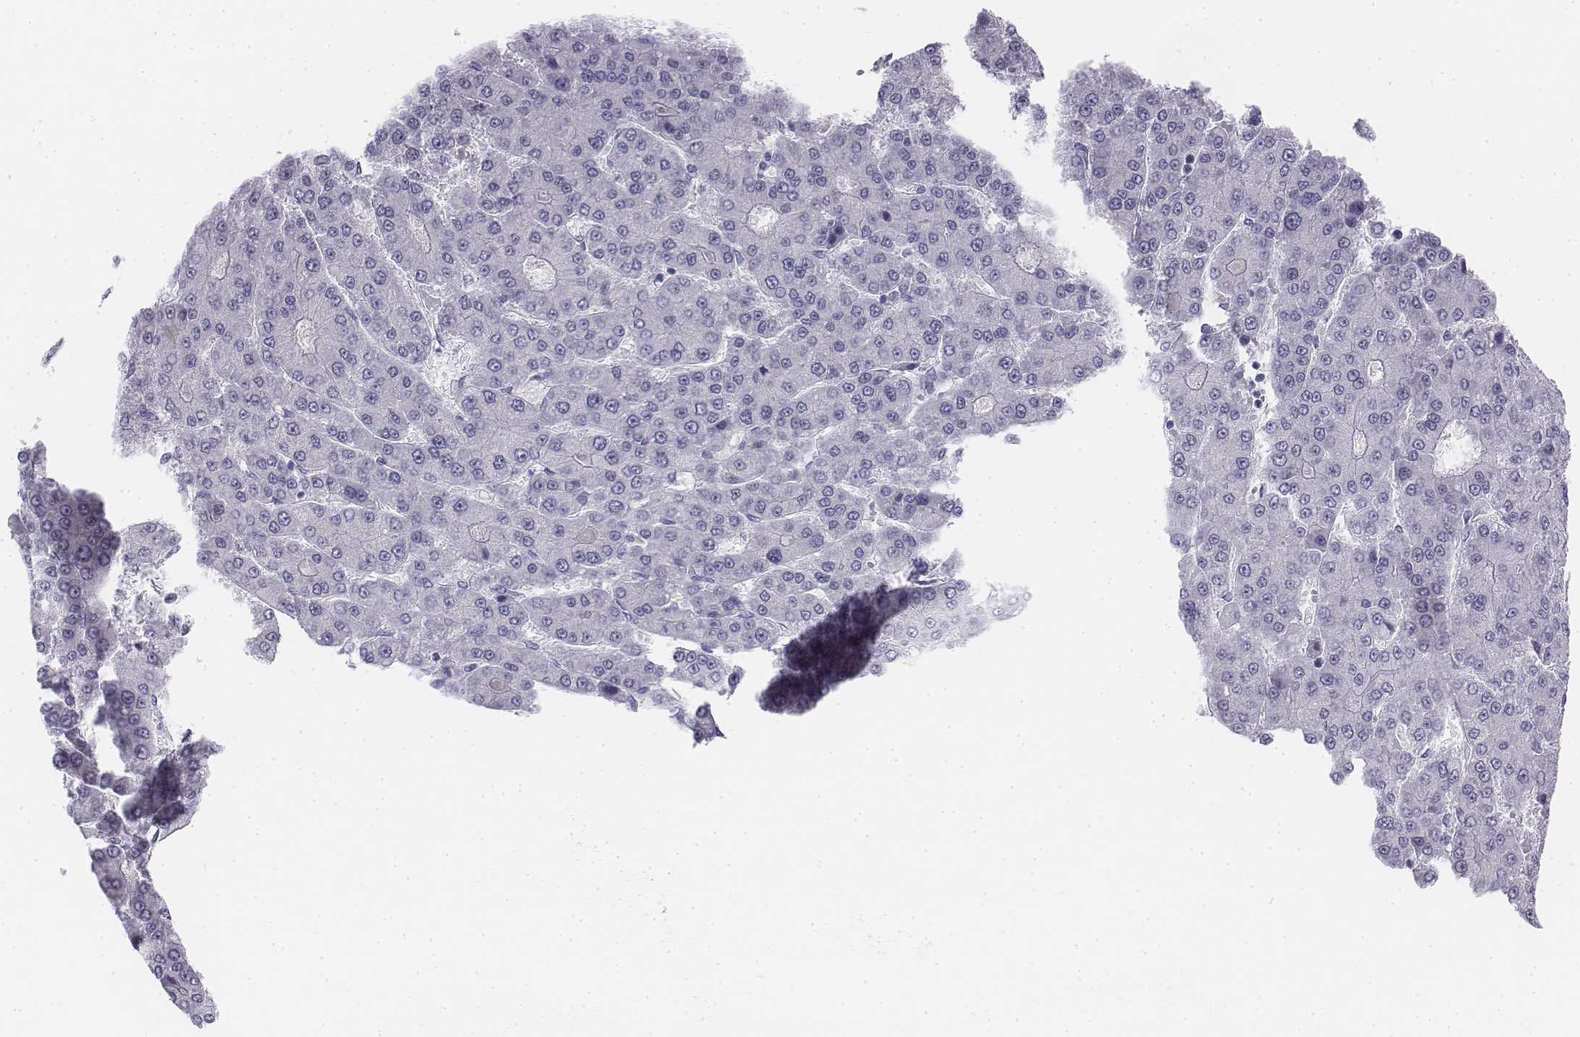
{"staining": {"intensity": "negative", "quantity": "none", "location": "none"}, "tissue": "liver cancer", "cell_type": "Tumor cells", "image_type": "cancer", "snomed": [{"axis": "morphology", "description": "Carcinoma, Hepatocellular, NOS"}, {"axis": "topography", "description": "Liver"}], "caption": "Immunohistochemistry of human liver hepatocellular carcinoma displays no positivity in tumor cells. (IHC, brightfield microscopy, high magnification).", "gene": "TH", "patient": {"sex": "male", "age": 70}}